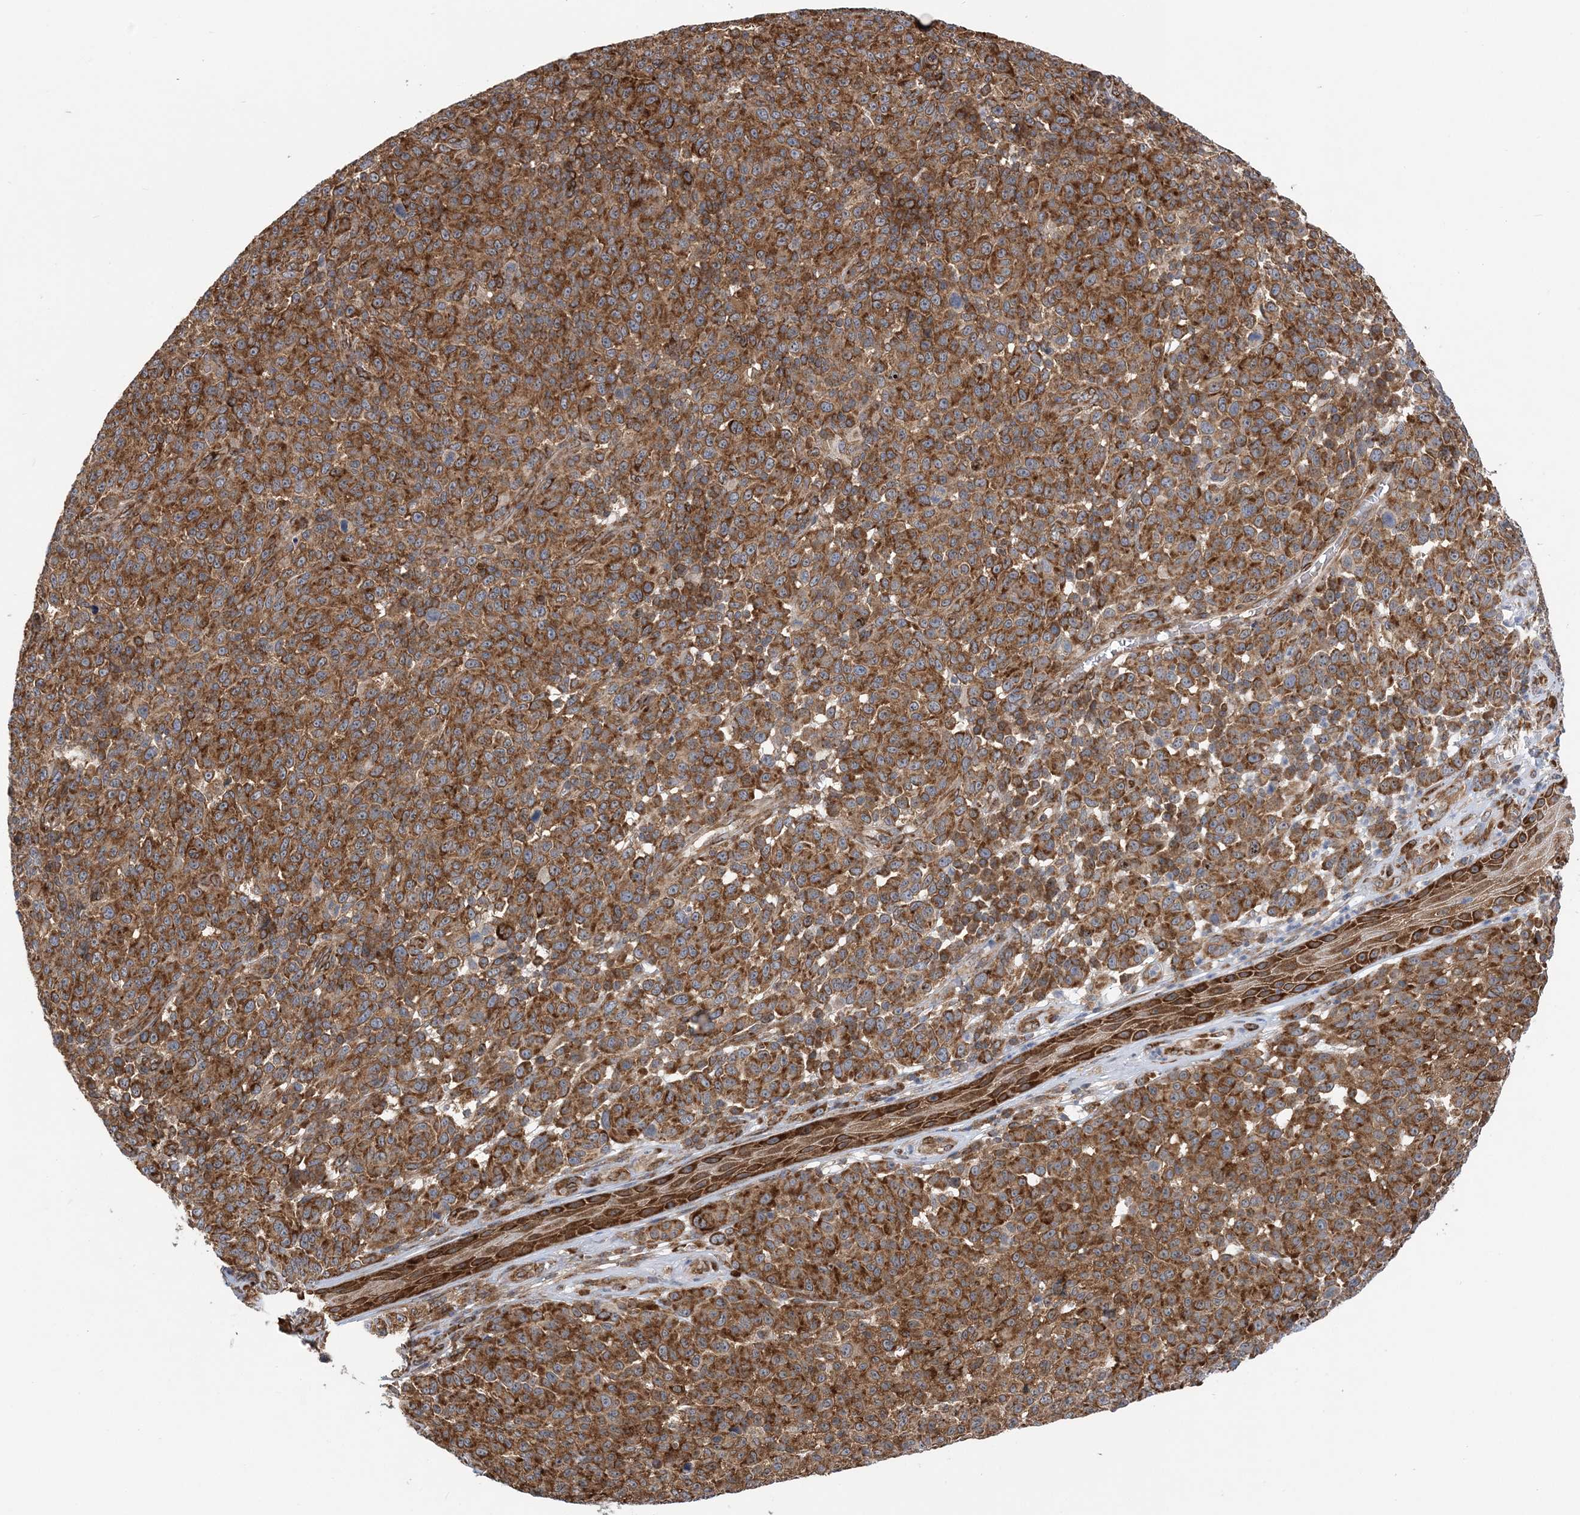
{"staining": {"intensity": "moderate", "quantity": ">75%", "location": "cytoplasmic/membranous"}, "tissue": "melanoma", "cell_type": "Tumor cells", "image_type": "cancer", "snomed": [{"axis": "morphology", "description": "Malignant melanoma, NOS"}, {"axis": "topography", "description": "Skin"}], "caption": "Immunohistochemical staining of melanoma reveals moderate cytoplasmic/membranous protein positivity in about >75% of tumor cells. (brown staining indicates protein expression, while blue staining denotes nuclei).", "gene": "PHF1", "patient": {"sex": "male", "age": 49}}